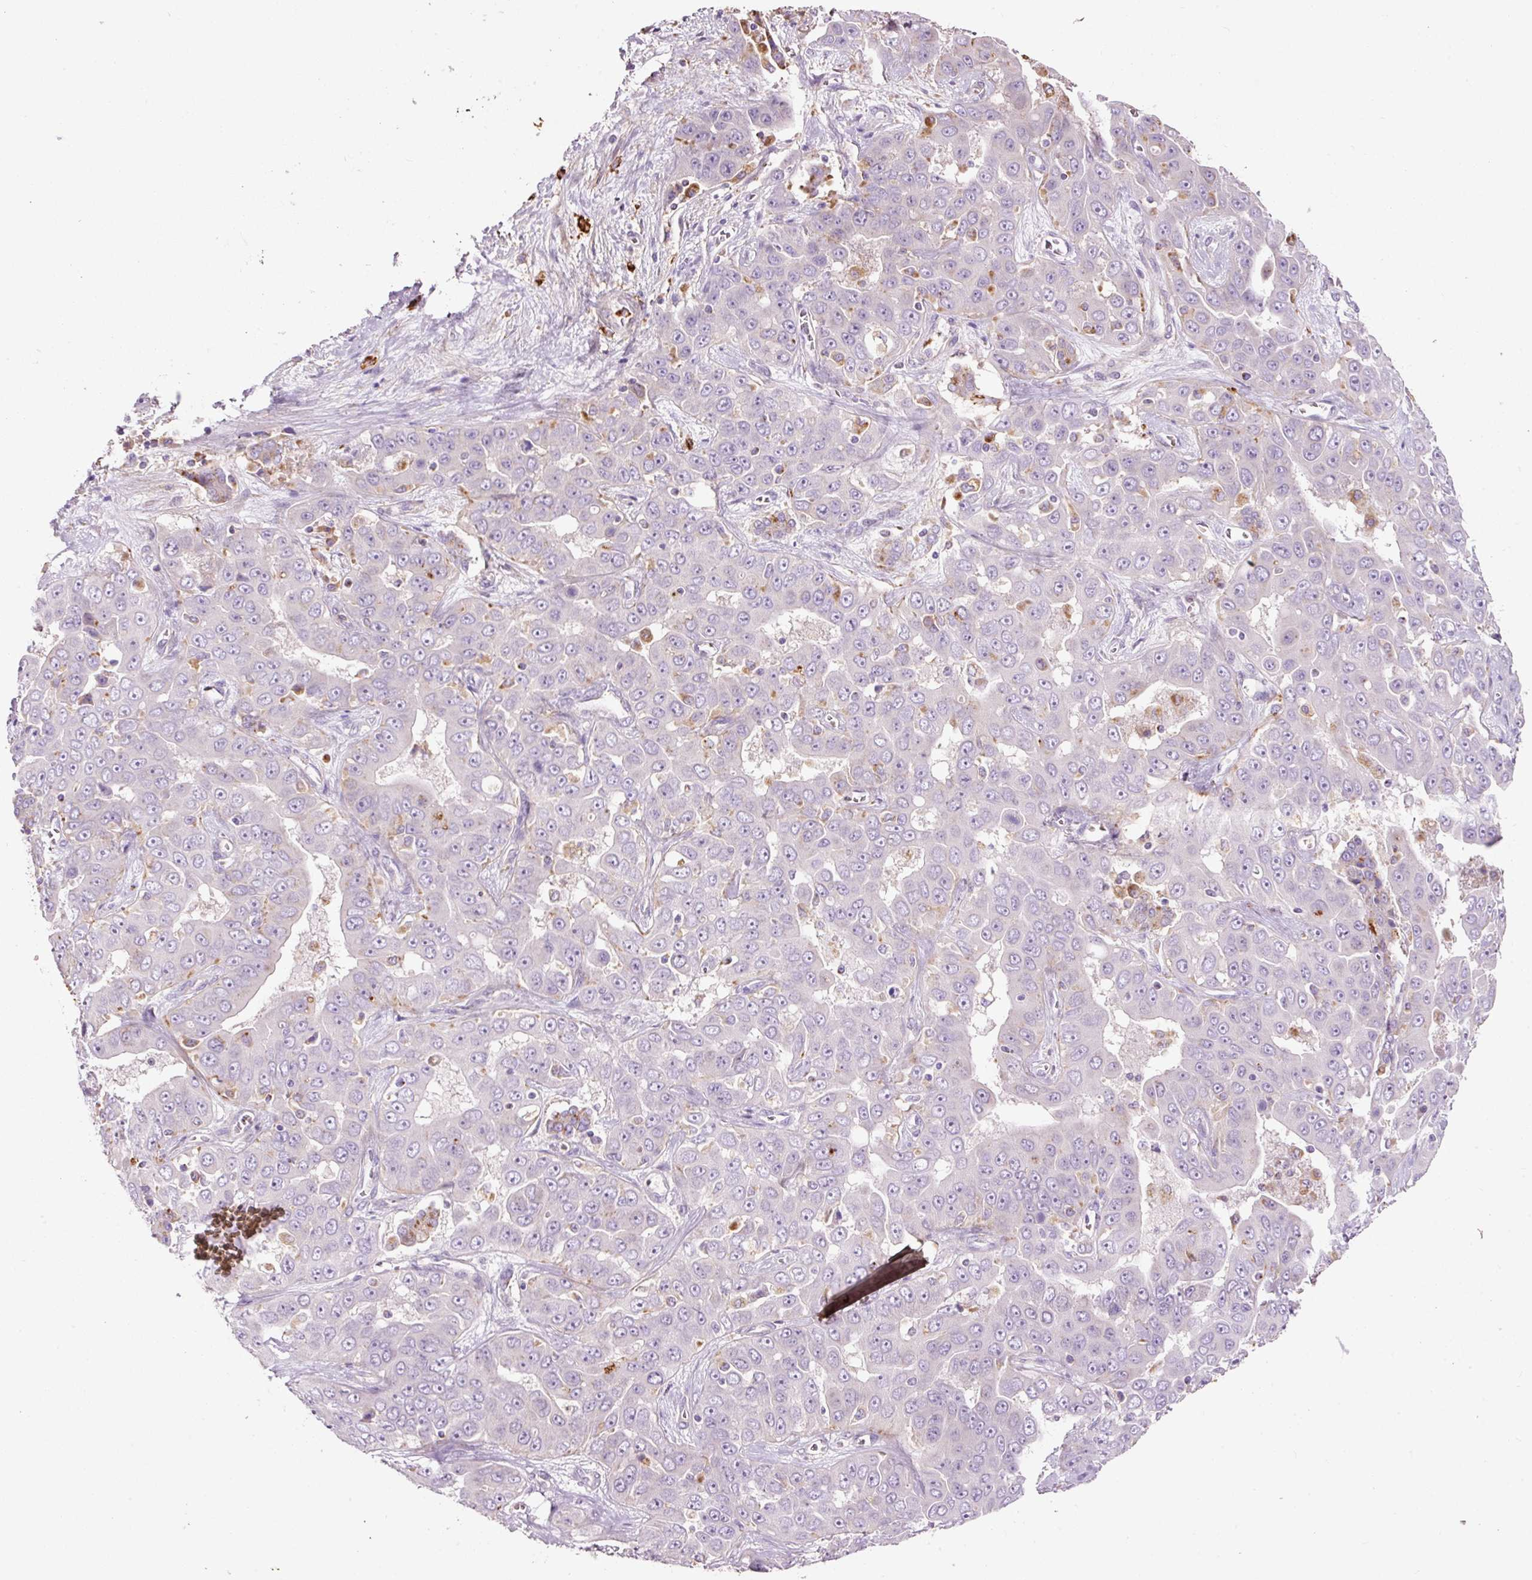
{"staining": {"intensity": "negative", "quantity": "none", "location": "none"}, "tissue": "liver cancer", "cell_type": "Tumor cells", "image_type": "cancer", "snomed": [{"axis": "morphology", "description": "Cholangiocarcinoma"}, {"axis": "topography", "description": "Liver"}], "caption": "This image is of cholangiocarcinoma (liver) stained with immunohistochemistry (IHC) to label a protein in brown with the nuclei are counter-stained blue. There is no positivity in tumor cells. (DAB (3,3'-diaminobenzidine) immunohistochemistry (IHC) visualized using brightfield microscopy, high magnification).", "gene": "TMC8", "patient": {"sex": "female", "age": 52}}